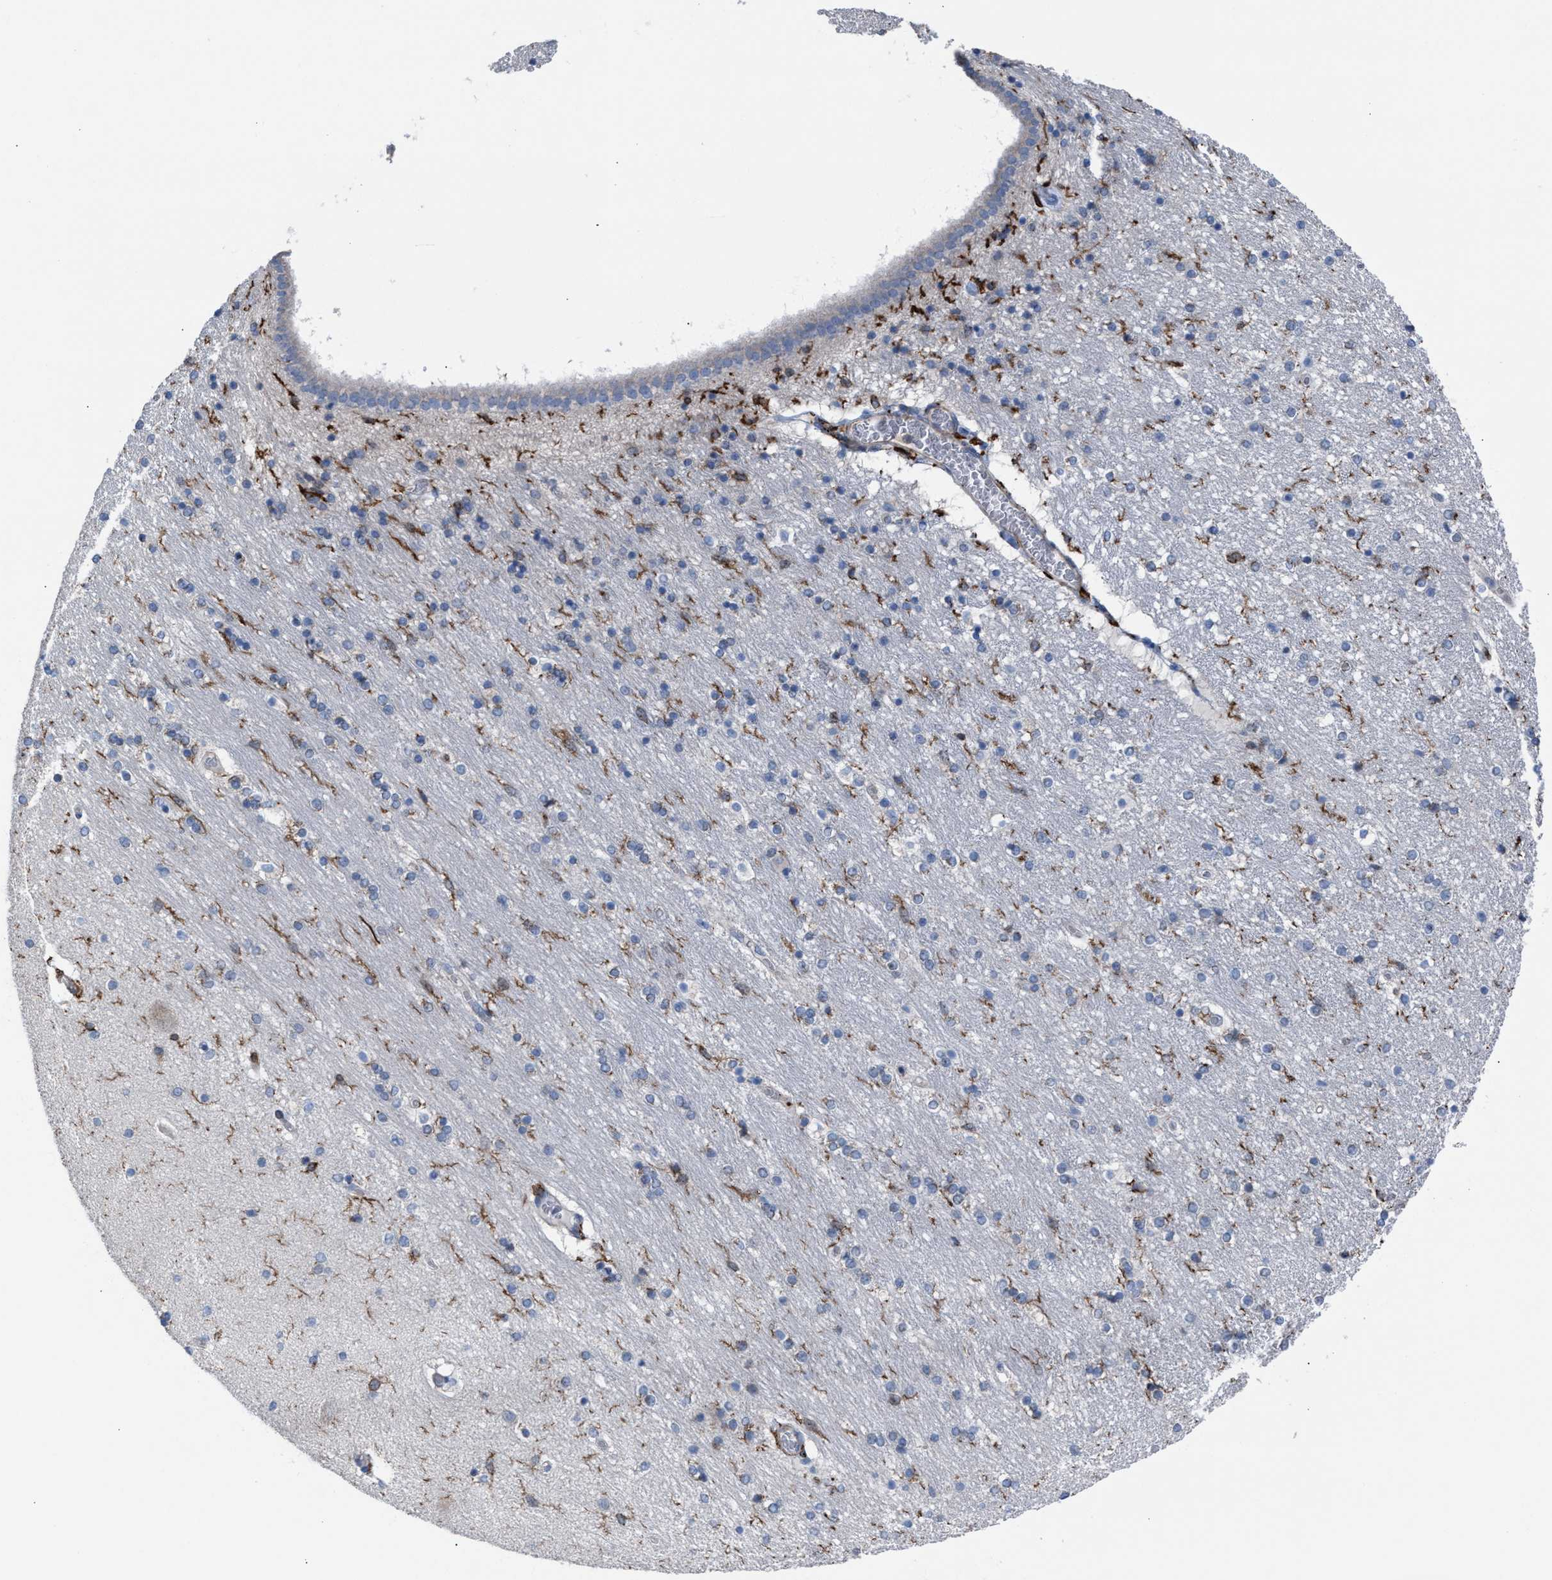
{"staining": {"intensity": "moderate", "quantity": "<25%", "location": "cytoplasmic/membranous"}, "tissue": "hippocampus", "cell_type": "Glial cells", "image_type": "normal", "snomed": [{"axis": "morphology", "description": "Normal tissue, NOS"}, {"axis": "topography", "description": "Hippocampus"}], "caption": "A photomicrograph showing moderate cytoplasmic/membranous expression in approximately <25% of glial cells in benign hippocampus, as visualized by brown immunohistochemical staining.", "gene": "SLC47A1", "patient": {"sex": "female", "age": 54}}